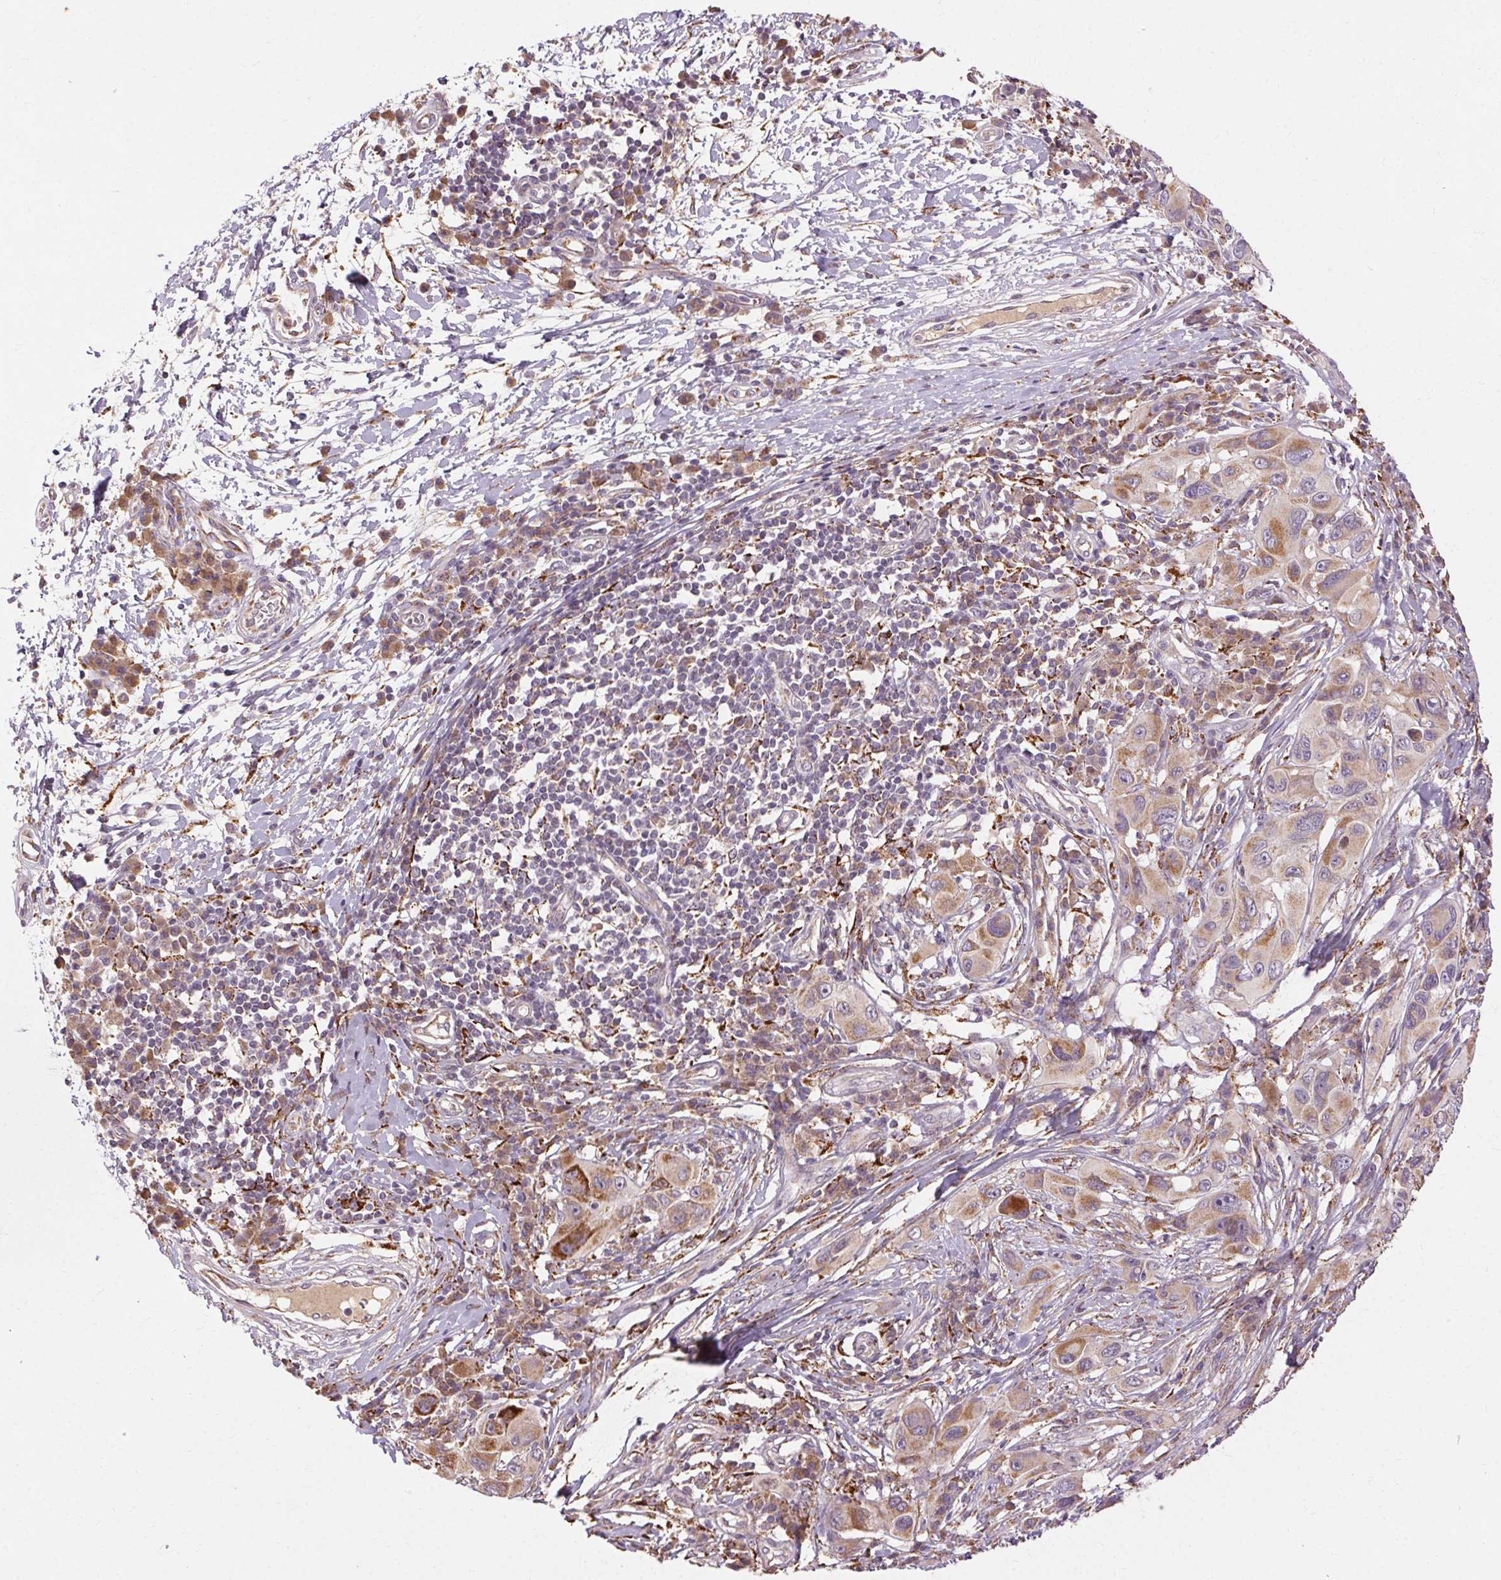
{"staining": {"intensity": "strong", "quantity": "<25%", "location": "cytoplasmic/membranous"}, "tissue": "melanoma", "cell_type": "Tumor cells", "image_type": "cancer", "snomed": [{"axis": "morphology", "description": "Malignant melanoma, NOS"}, {"axis": "topography", "description": "Skin"}], "caption": "Immunohistochemistry staining of malignant melanoma, which demonstrates medium levels of strong cytoplasmic/membranous staining in approximately <25% of tumor cells indicating strong cytoplasmic/membranous protein positivity. The staining was performed using DAB (3,3'-diaminobenzidine) (brown) for protein detection and nuclei were counterstained in hematoxylin (blue).", "gene": "REP15", "patient": {"sex": "male", "age": 53}}